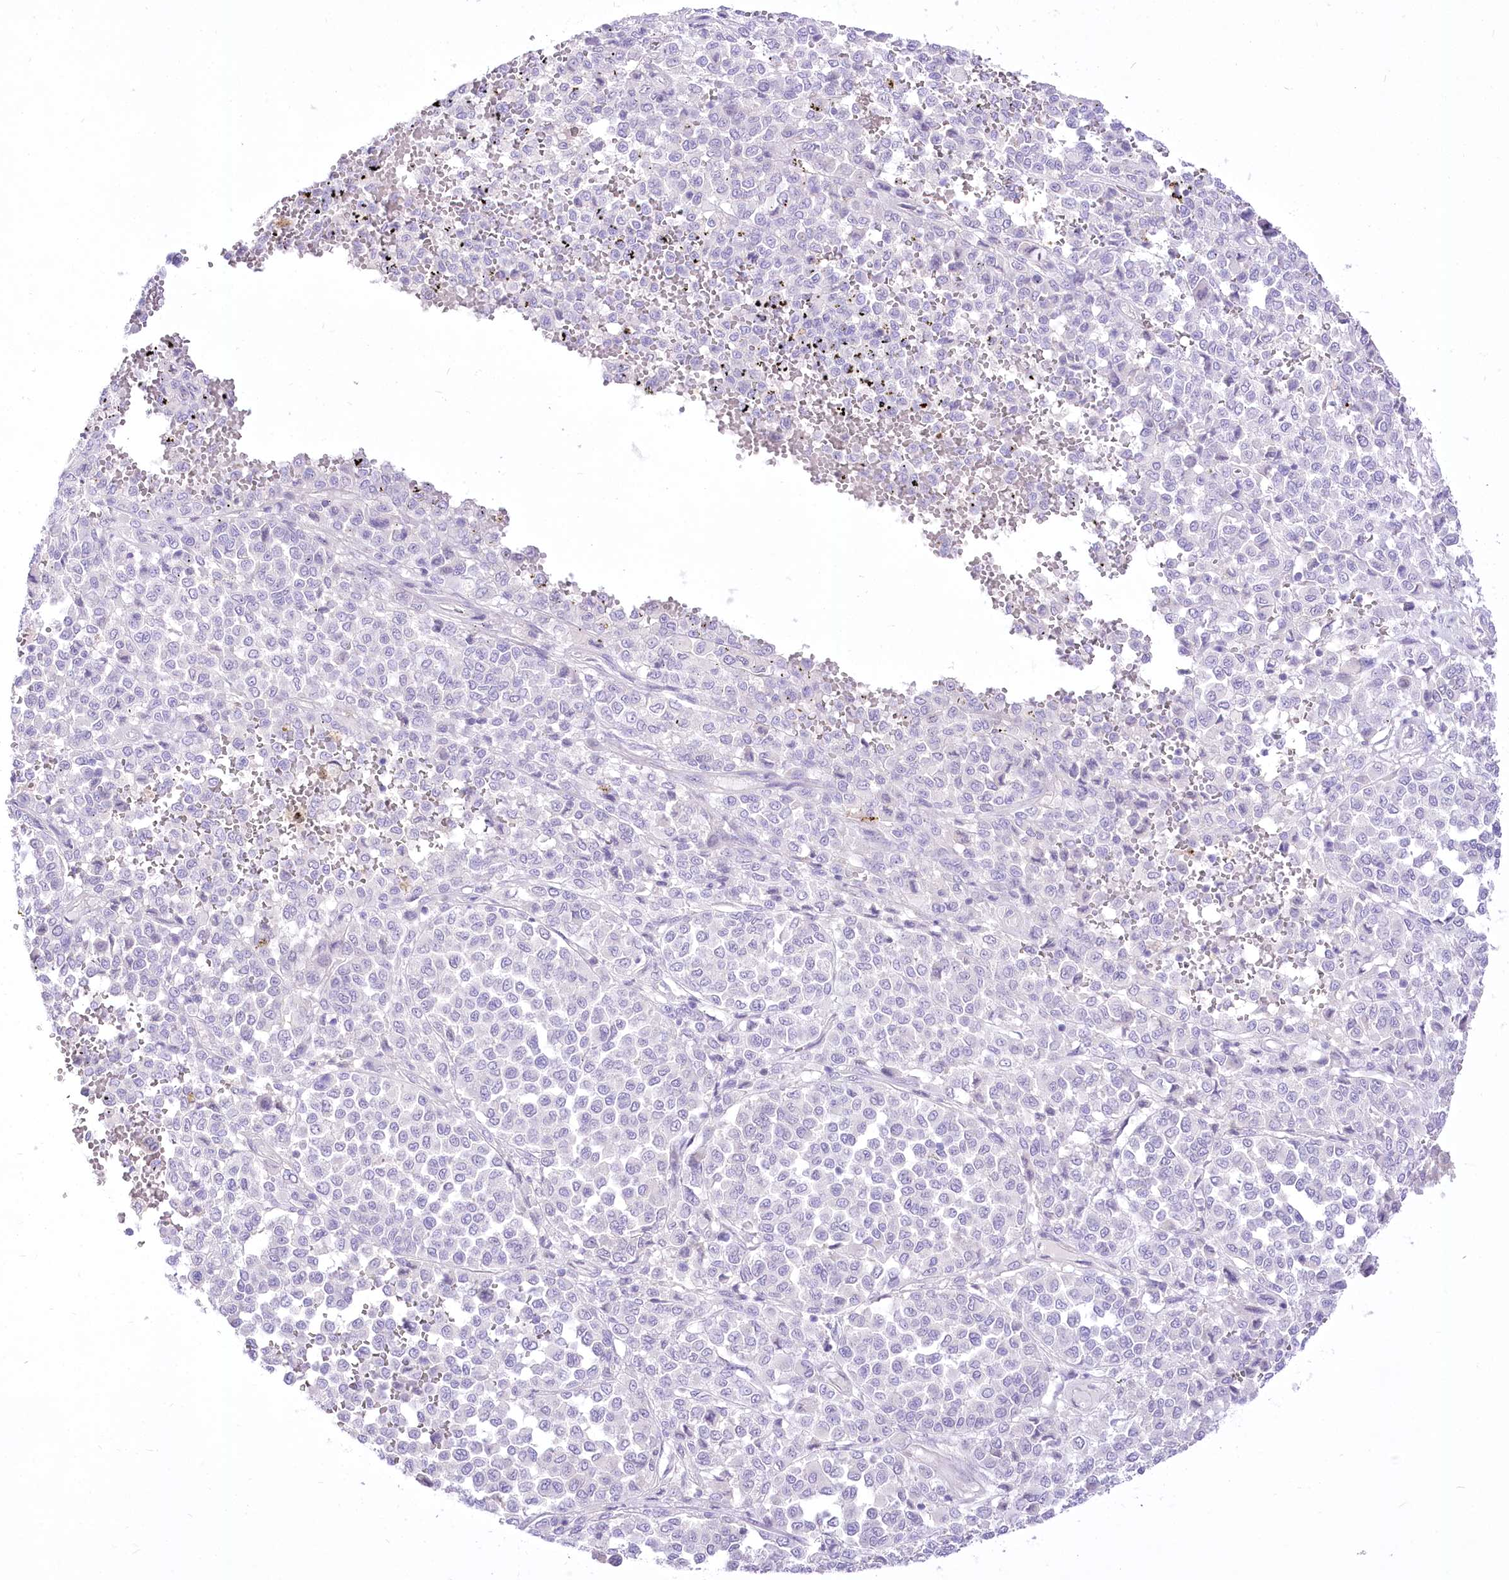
{"staining": {"intensity": "negative", "quantity": "none", "location": "none"}, "tissue": "melanoma", "cell_type": "Tumor cells", "image_type": "cancer", "snomed": [{"axis": "morphology", "description": "Malignant melanoma, Metastatic site"}, {"axis": "topography", "description": "Pancreas"}], "caption": "A histopathology image of human malignant melanoma (metastatic site) is negative for staining in tumor cells. The staining was performed using DAB (3,3'-diaminobenzidine) to visualize the protein expression in brown, while the nuclei were stained in blue with hematoxylin (Magnification: 20x).", "gene": "HELT", "patient": {"sex": "female", "age": 30}}